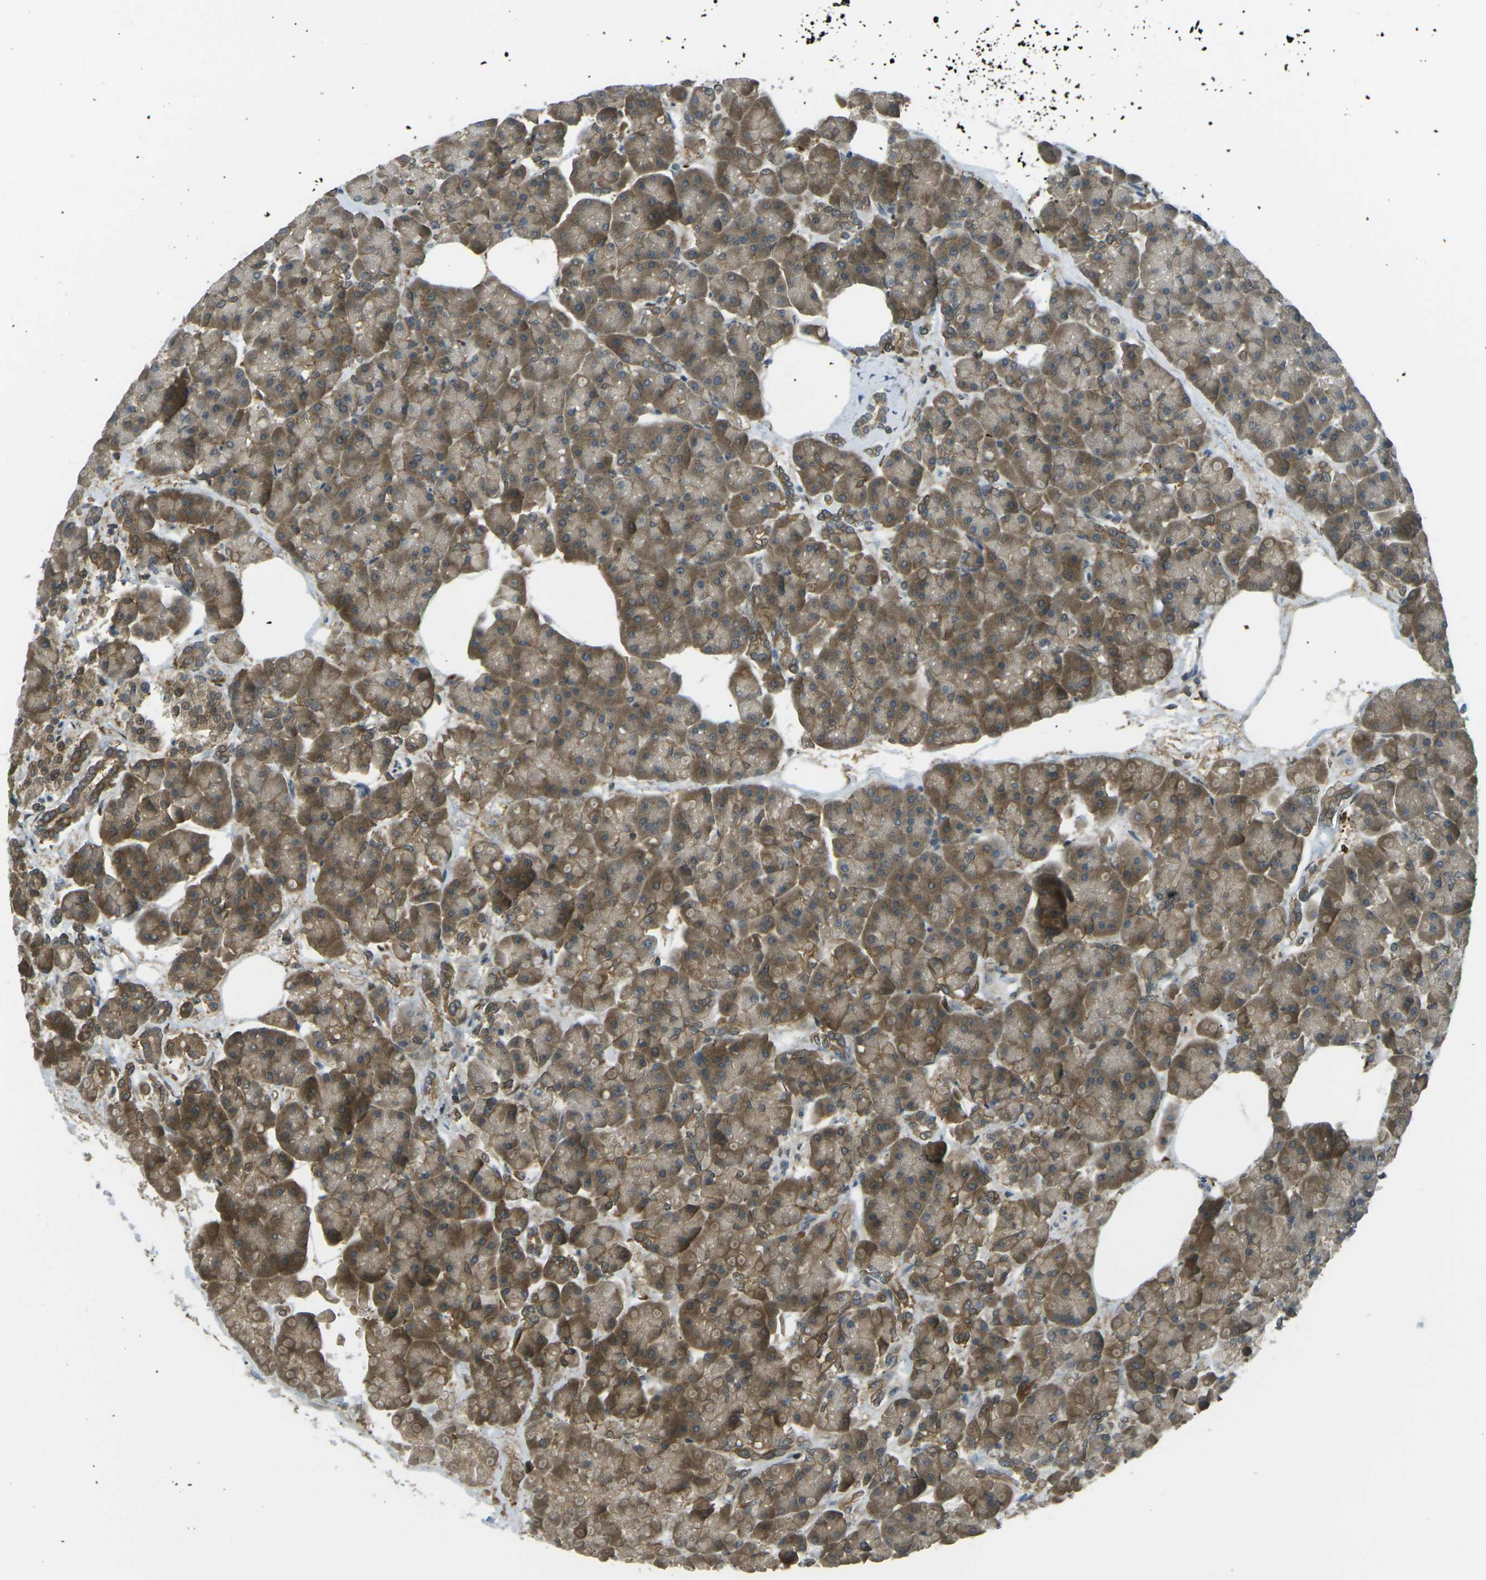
{"staining": {"intensity": "moderate", "quantity": ">75%", "location": "cytoplasmic/membranous"}, "tissue": "pancreas", "cell_type": "Exocrine glandular cells", "image_type": "normal", "snomed": [{"axis": "morphology", "description": "Normal tissue, NOS"}, {"axis": "topography", "description": "Pancreas"}], "caption": "This photomicrograph demonstrates normal pancreas stained with immunohistochemistry to label a protein in brown. The cytoplasmic/membranous of exocrine glandular cells show moderate positivity for the protein. Nuclei are counter-stained blue.", "gene": "PIEZO2", "patient": {"sex": "female", "age": 70}}